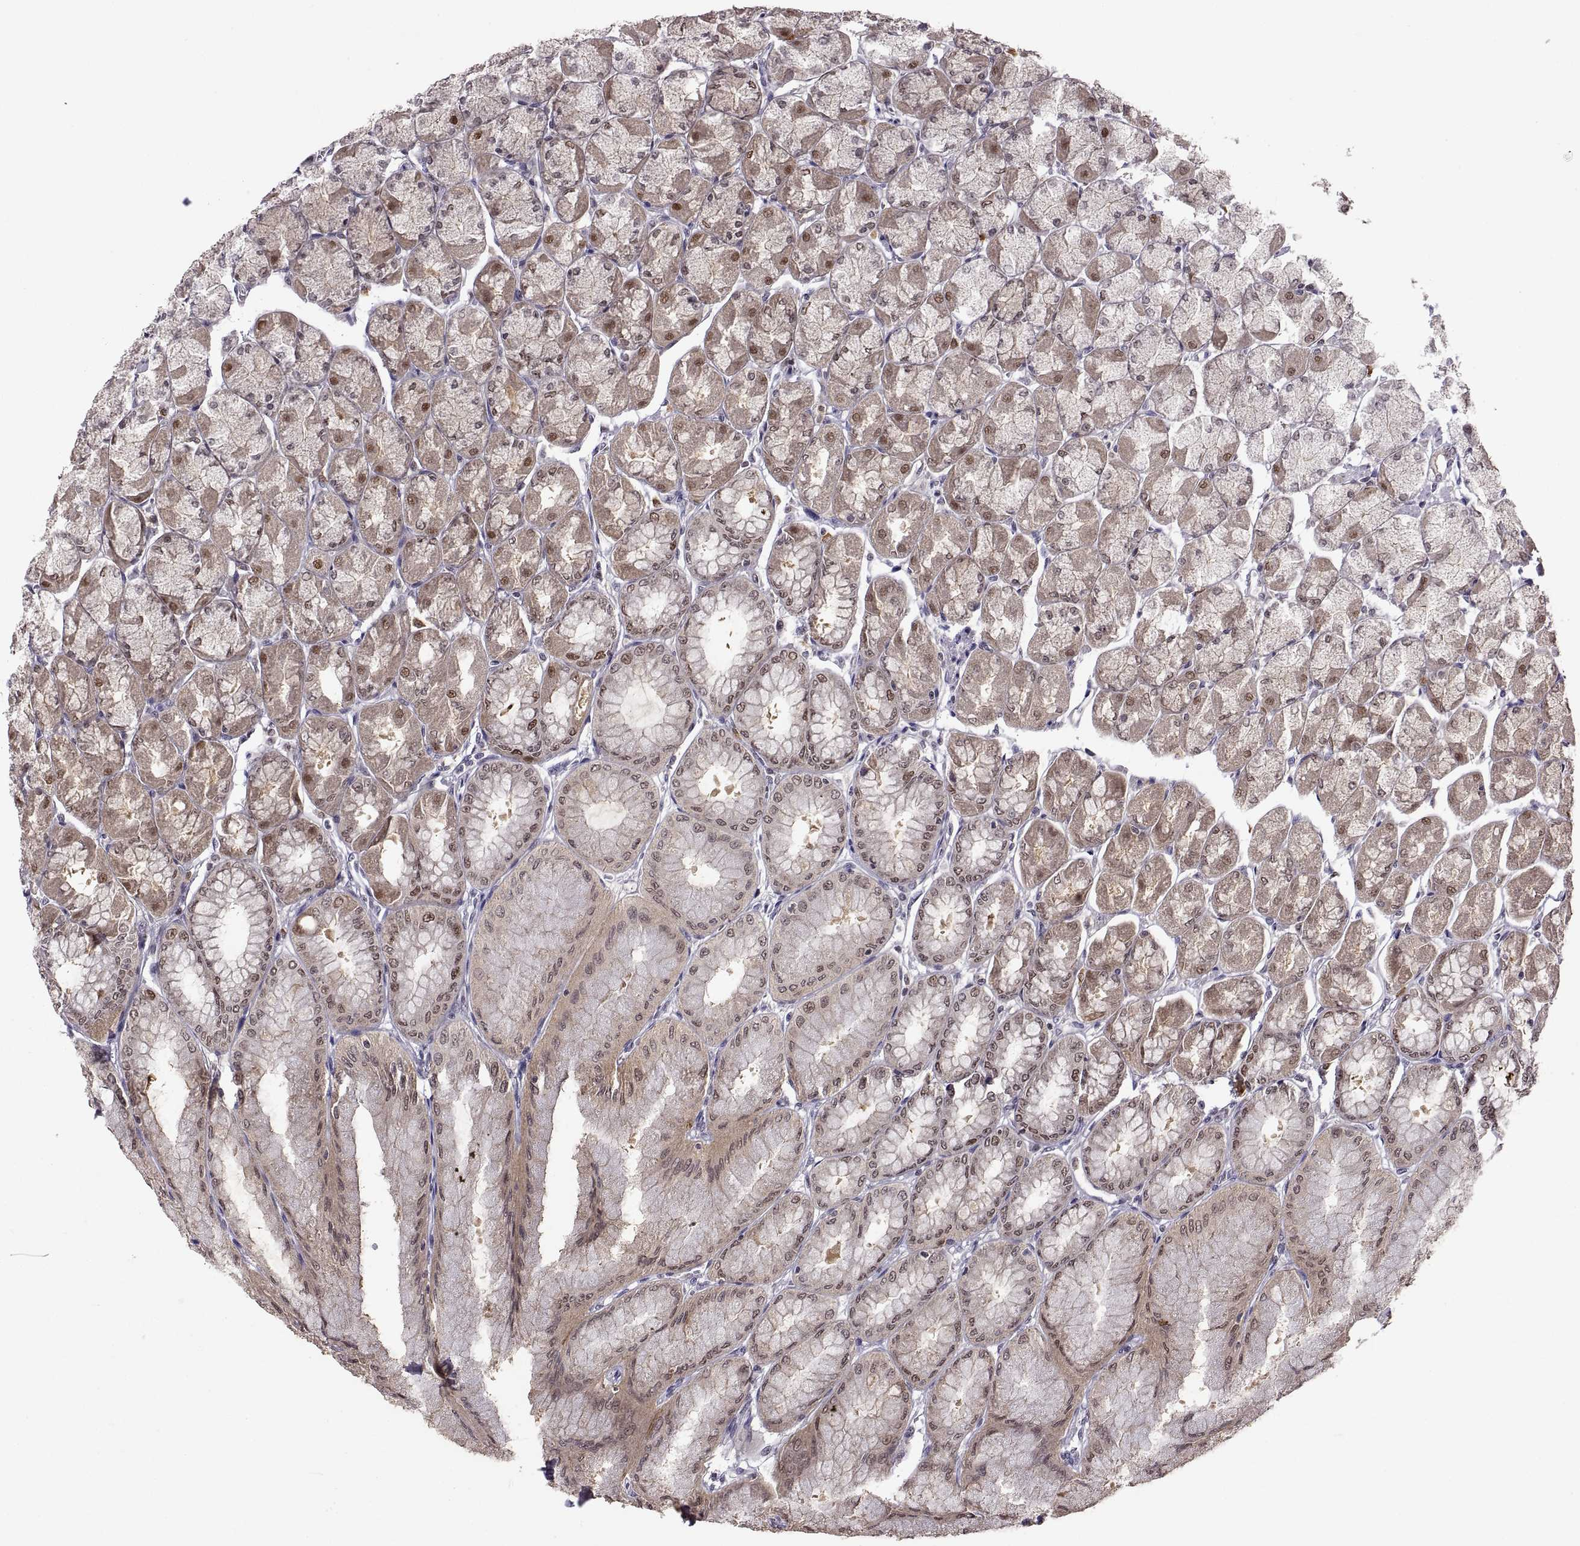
{"staining": {"intensity": "strong", "quantity": "<25%", "location": "nuclear"}, "tissue": "stomach", "cell_type": "Glandular cells", "image_type": "normal", "snomed": [{"axis": "morphology", "description": "Normal tissue, NOS"}, {"axis": "topography", "description": "Stomach, upper"}], "caption": "Immunohistochemical staining of normal stomach demonstrates medium levels of strong nuclear staining in about <25% of glandular cells.", "gene": "CHFR", "patient": {"sex": "male", "age": 60}}